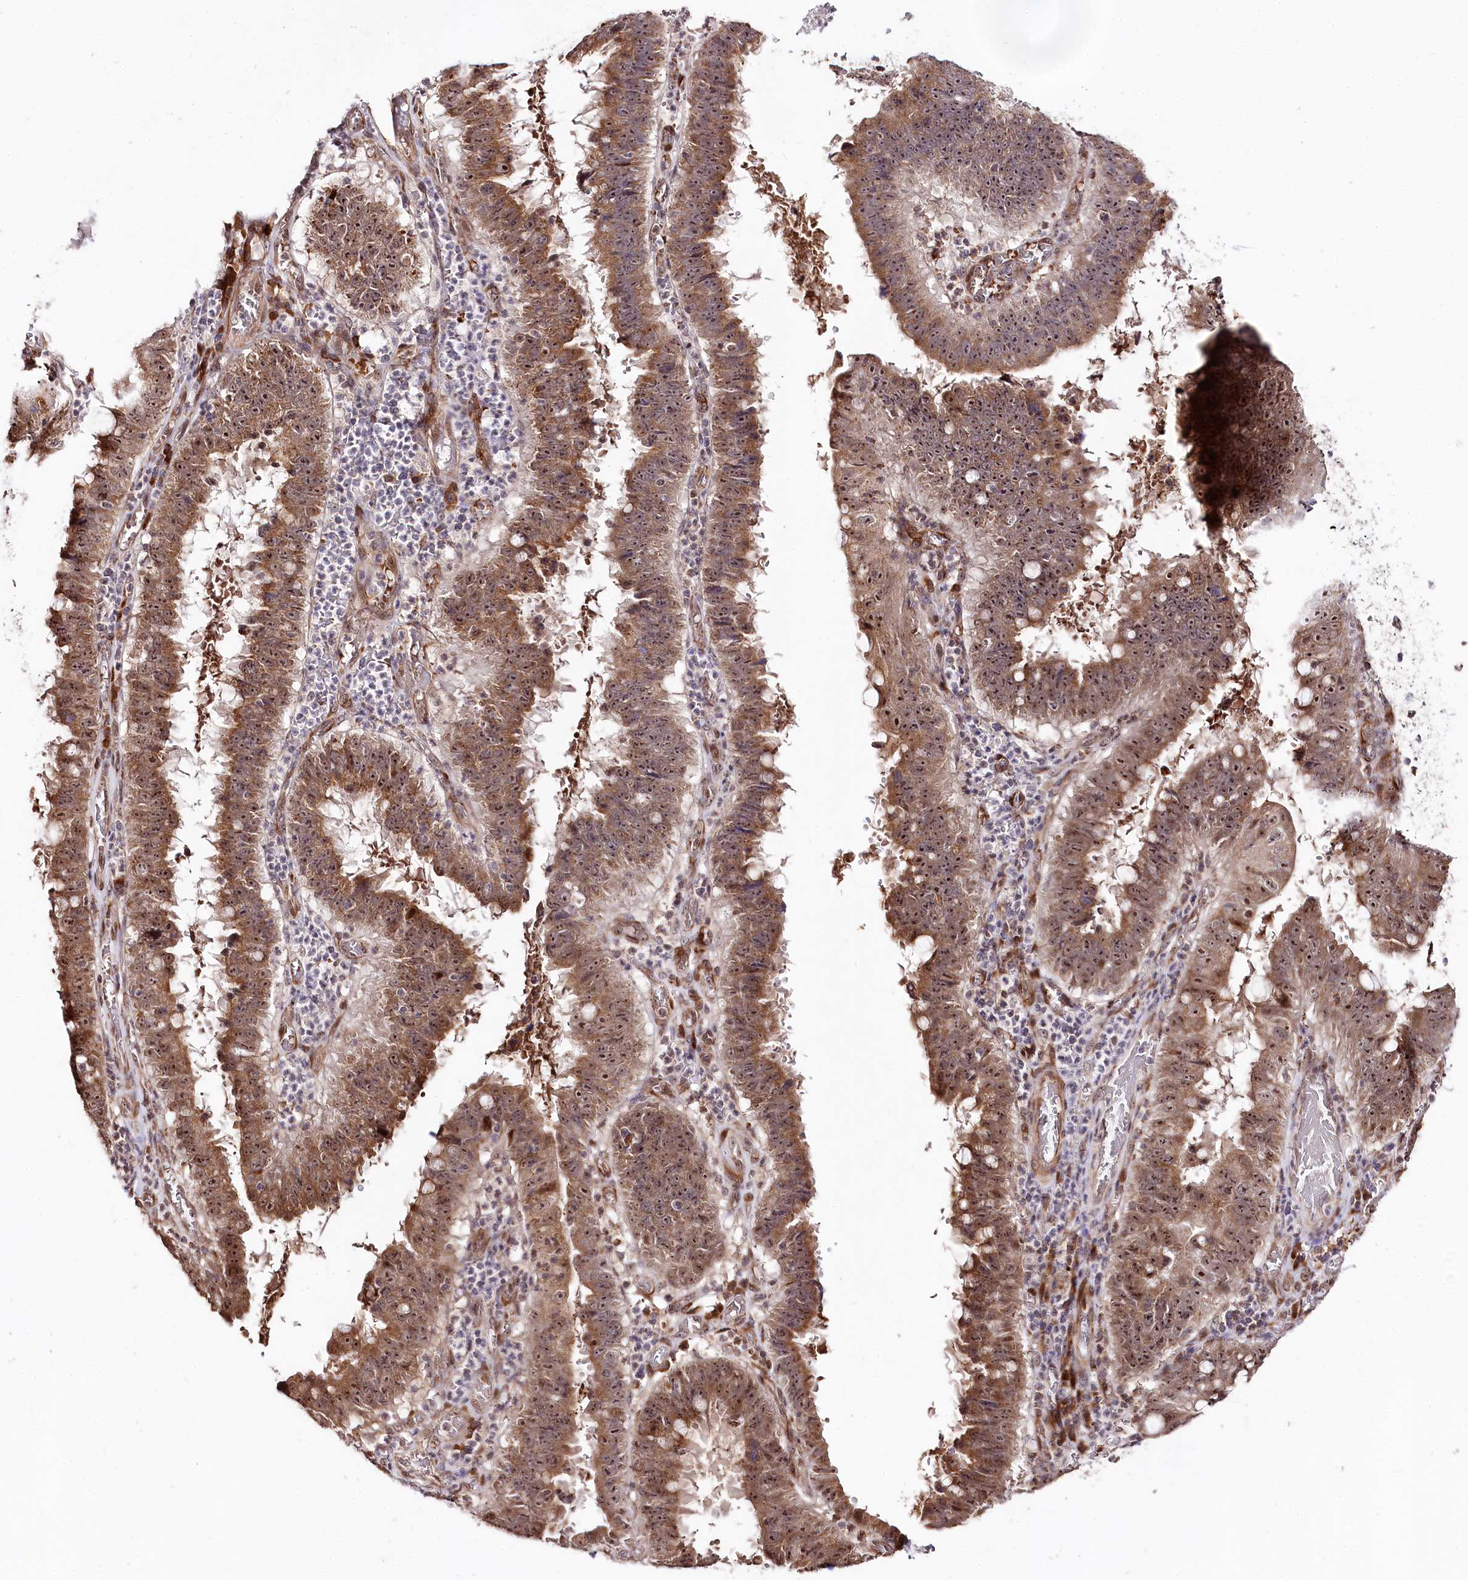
{"staining": {"intensity": "moderate", "quantity": ">75%", "location": "cytoplasmic/membranous,nuclear"}, "tissue": "stomach cancer", "cell_type": "Tumor cells", "image_type": "cancer", "snomed": [{"axis": "morphology", "description": "Adenocarcinoma, NOS"}, {"axis": "topography", "description": "Stomach"}], "caption": "The immunohistochemical stain labels moderate cytoplasmic/membranous and nuclear staining in tumor cells of stomach cancer (adenocarcinoma) tissue.", "gene": "DMP1", "patient": {"sex": "male", "age": 59}}